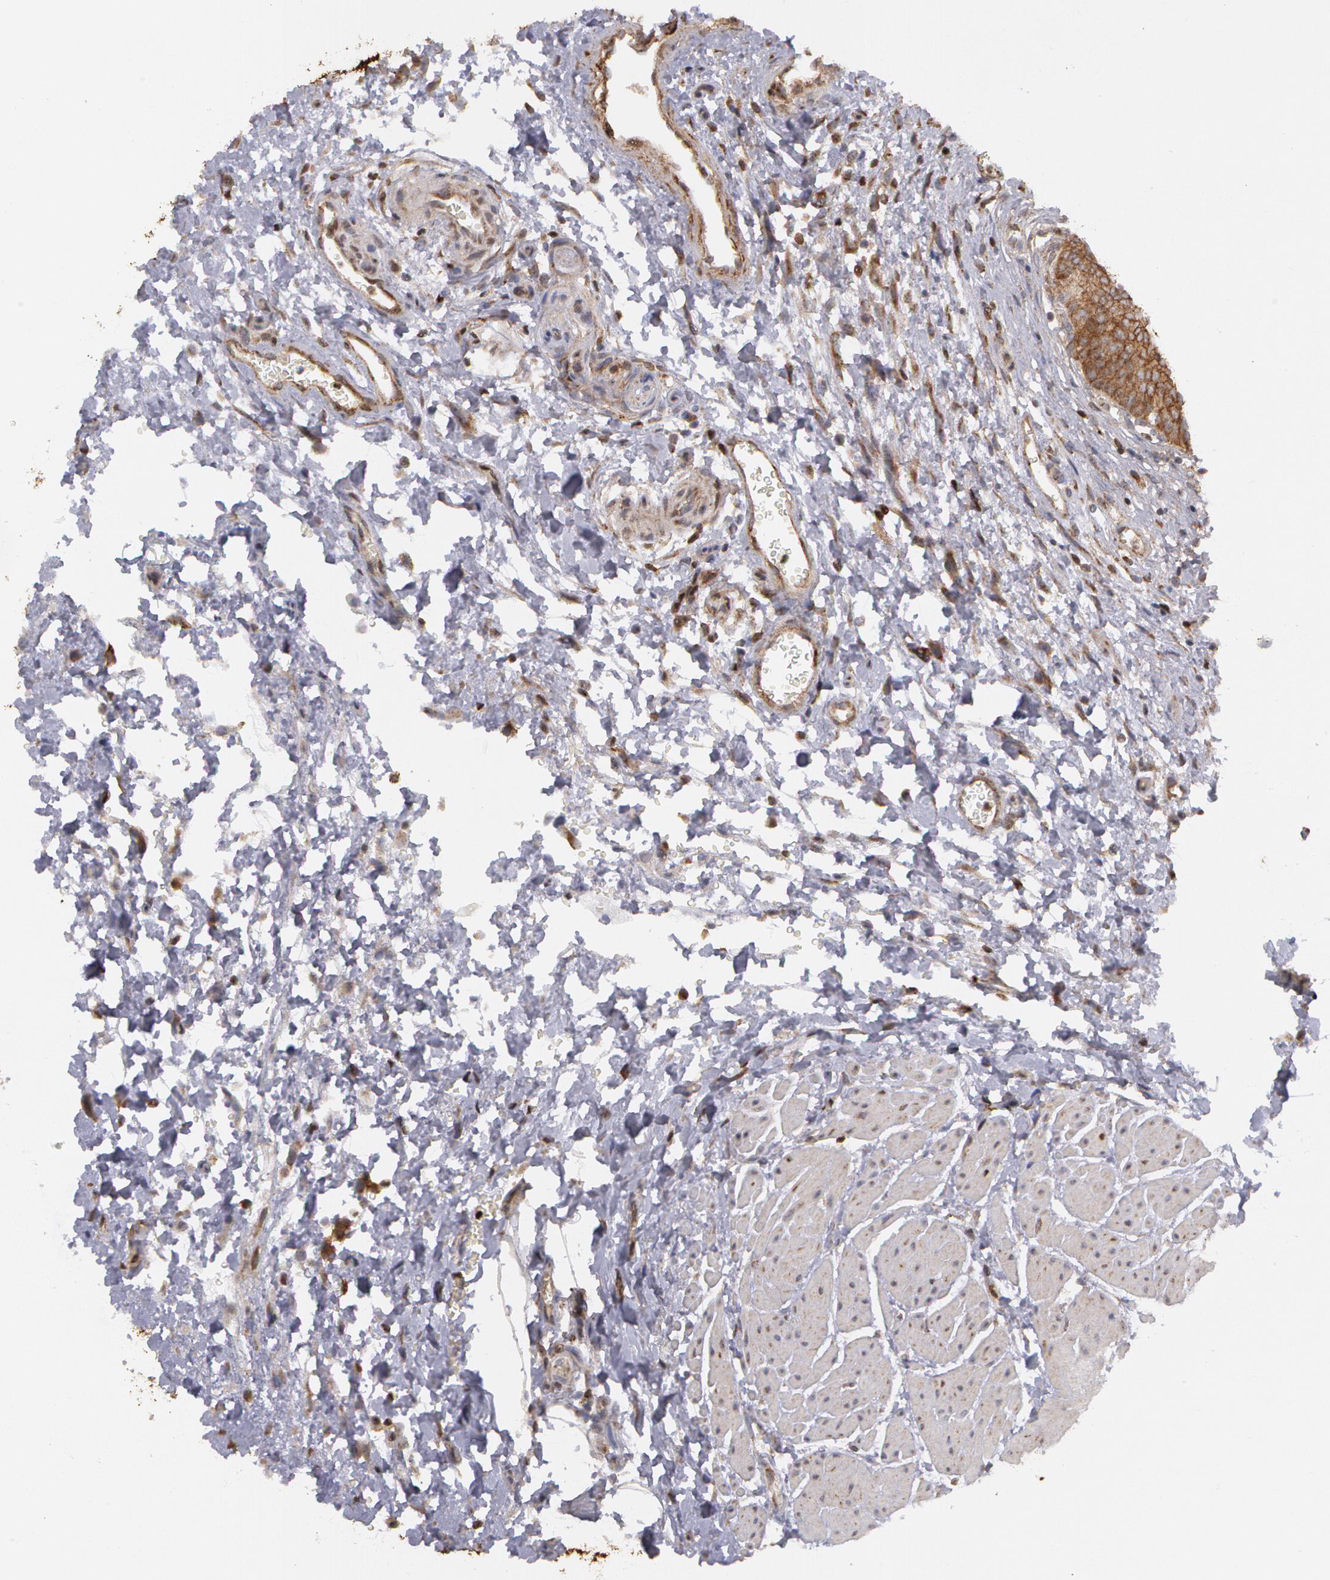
{"staining": {"intensity": "moderate", "quantity": ">75%", "location": "cytoplasmic/membranous"}, "tissue": "urinary bladder", "cell_type": "Urothelial cells", "image_type": "normal", "snomed": [{"axis": "morphology", "description": "Normal tissue, NOS"}, {"axis": "topography", "description": "Smooth muscle"}, {"axis": "topography", "description": "Urinary bladder"}], "caption": "Approximately >75% of urothelial cells in normal urinary bladder demonstrate moderate cytoplasmic/membranous protein positivity as visualized by brown immunohistochemical staining.", "gene": "ERBB2", "patient": {"sex": "male", "age": 35}}